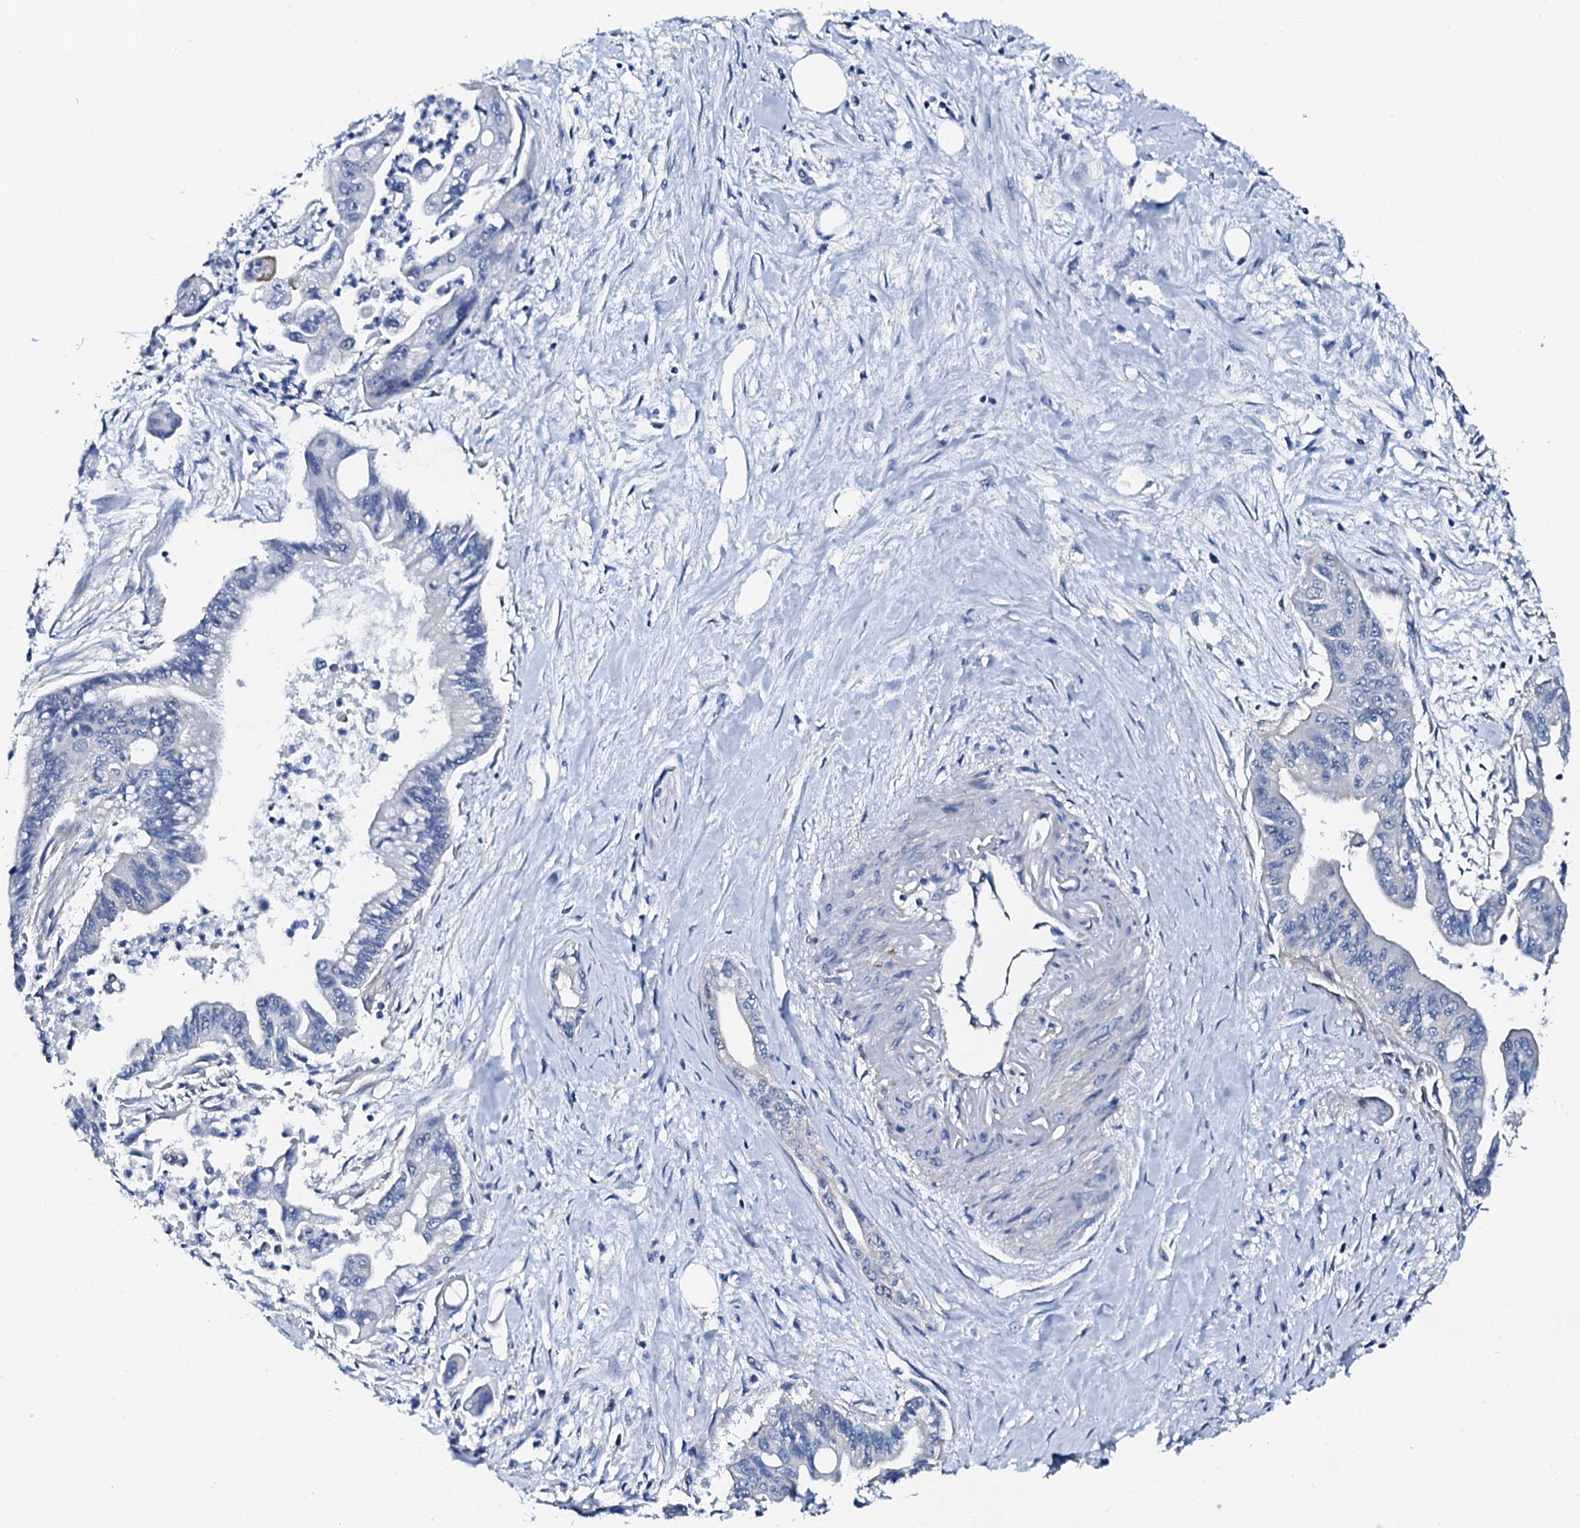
{"staining": {"intensity": "negative", "quantity": "none", "location": "none"}, "tissue": "pancreatic cancer", "cell_type": "Tumor cells", "image_type": "cancer", "snomed": [{"axis": "morphology", "description": "Adenocarcinoma, NOS"}, {"axis": "topography", "description": "Pancreas"}], "caption": "IHC of human adenocarcinoma (pancreatic) displays no positivity in tumor cells.", "gene": "GFOD2", "patient": {"sex": "male", "age": 70}}